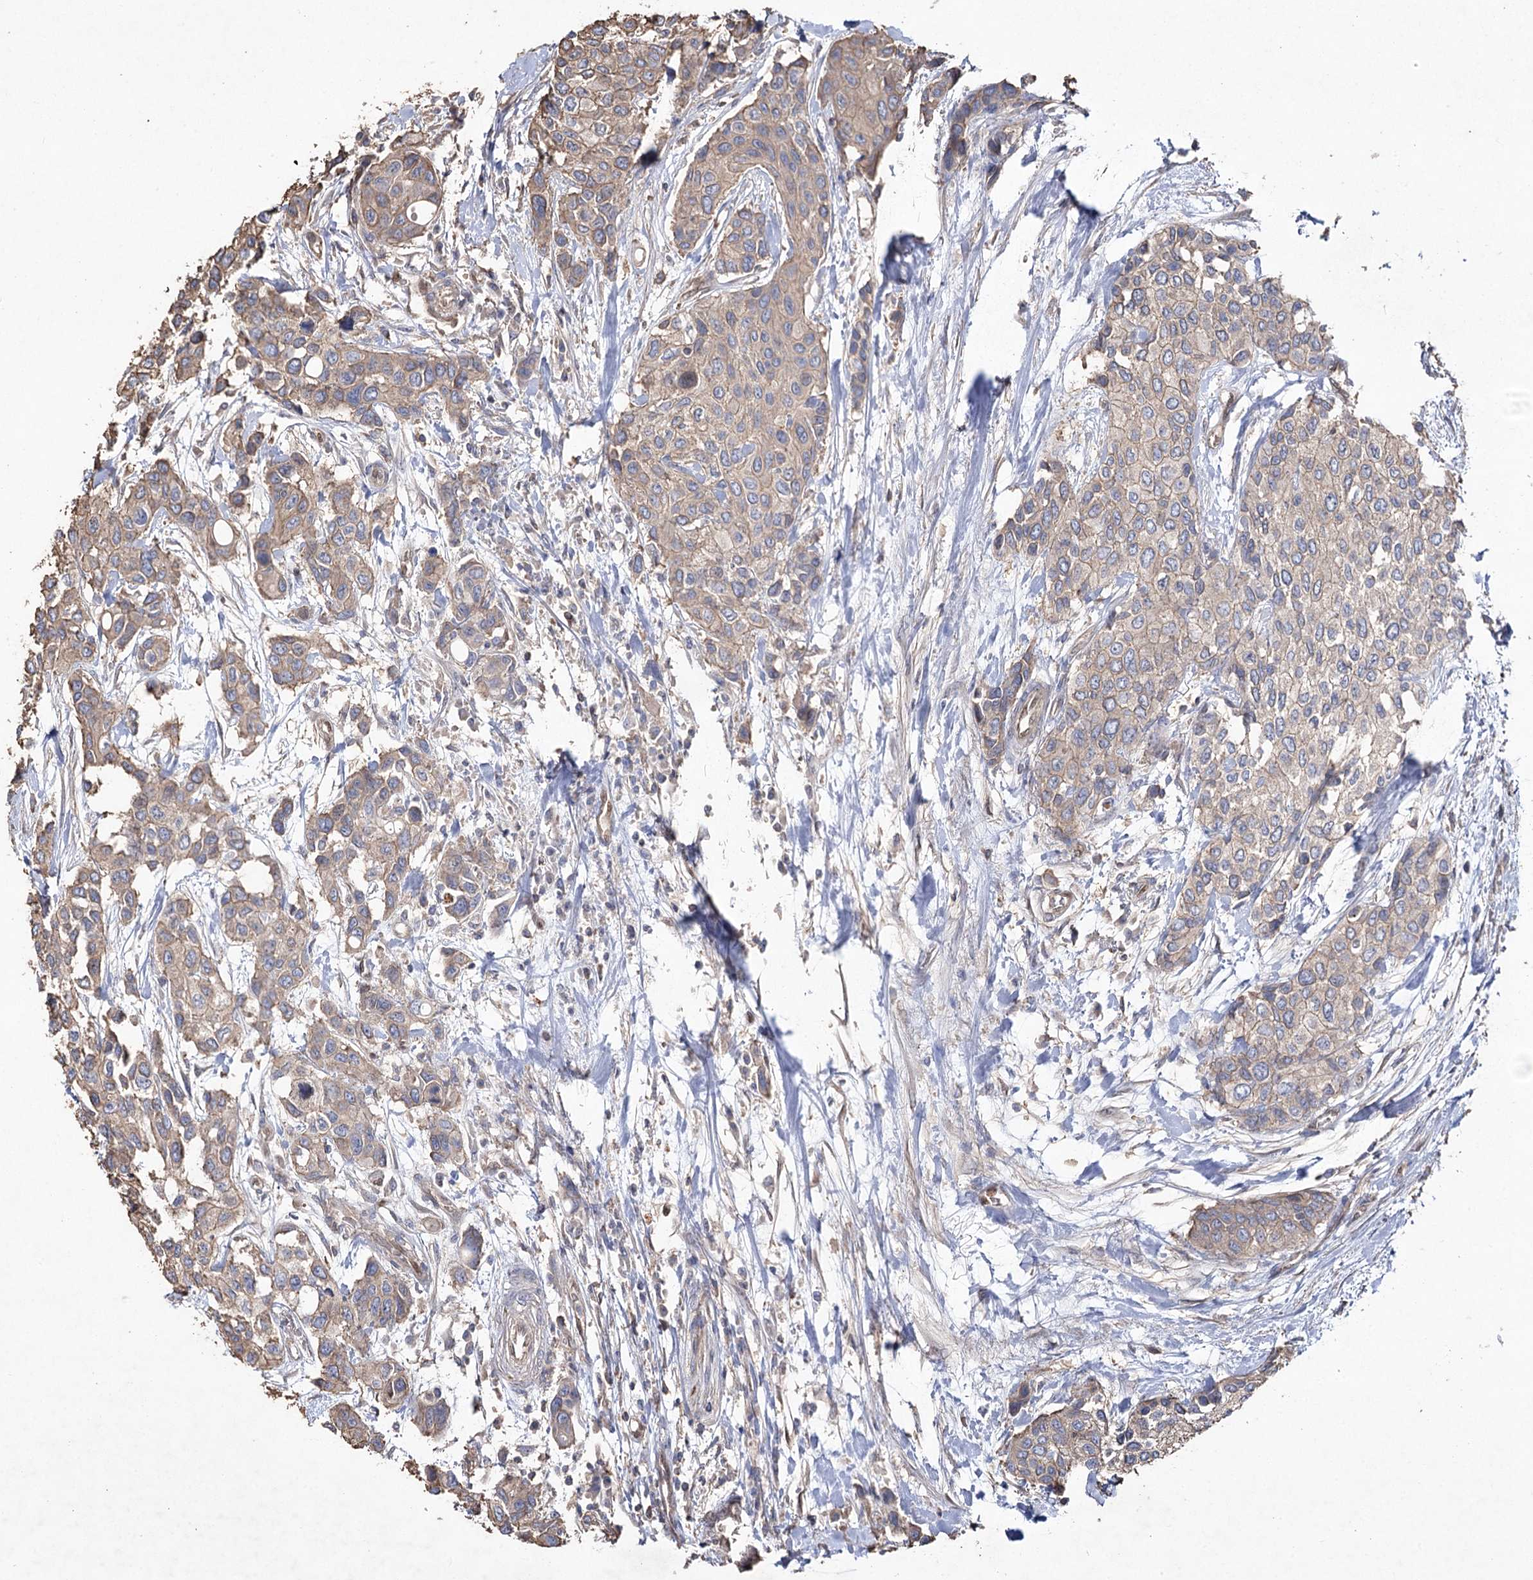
{"staining": {"intensity": "weak", "quantity": ">75%", "location": "cytoplasmic/membranous"}, "tissue": "urothelial cancer", "cell_type": "Tumor cells", "image_type": "cancer", "snomed": [{"axis": "morphology", "description": "Normal tissue, NOS"}, {"axis": "morphology", "description": "Urothelial carcinoma, High grade"}, {"axis": "topography", "description": "Vascular tissue"}, {"axis": "topography", "description": "Urinary bladder"}], "caption": "This is a micrograph of immunohistochemistry (IHC) staining of high-grade urothelial carcinoma, which shows weak staining in the cytoplasmic/membranous of tumor cells.", "gene": "FAM13B", "patient": {"sex": "female", "age": 56}}